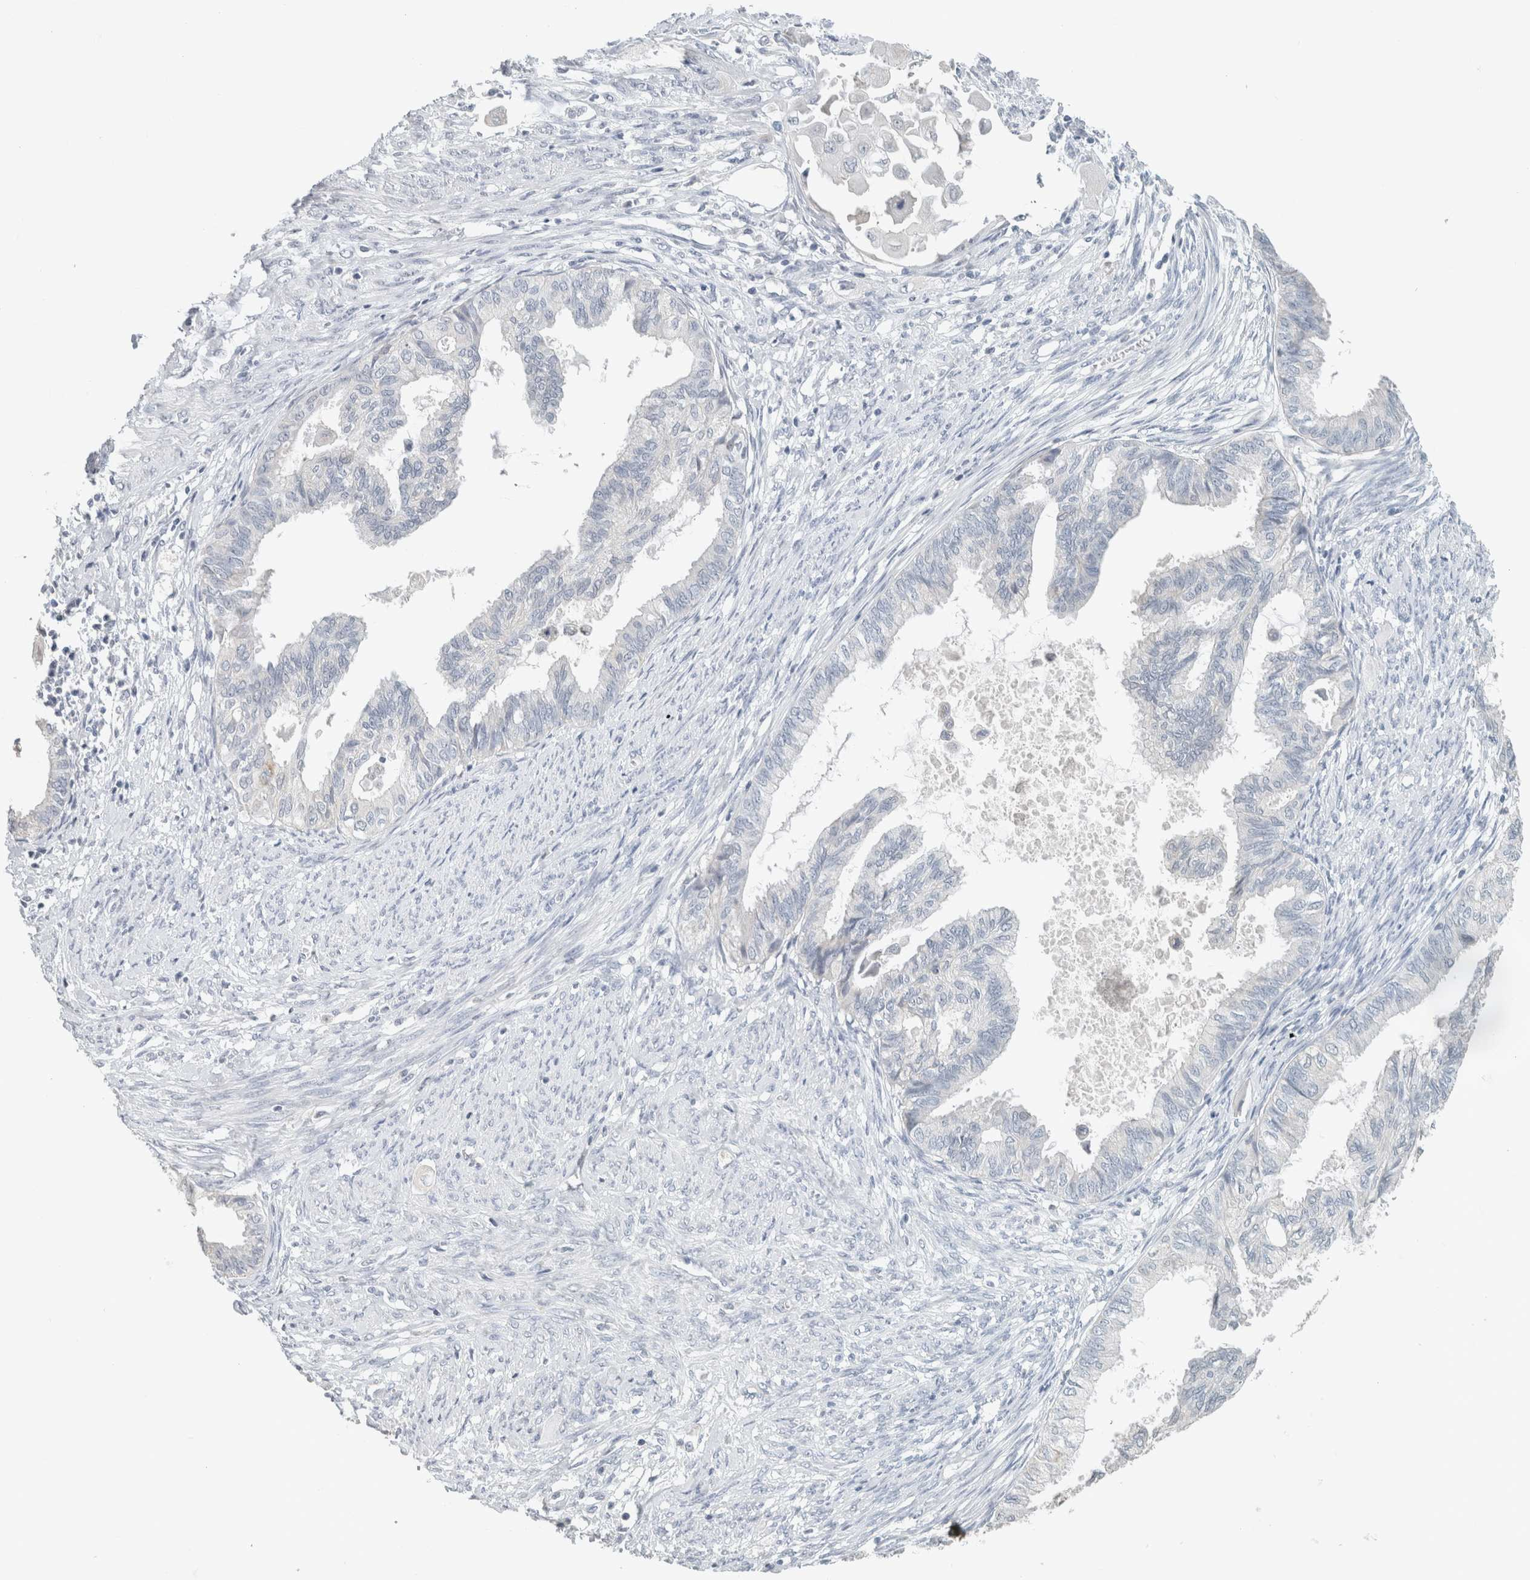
{"staining": {"intensity": "negative", "quantity": "none", "location": "none"}, "tissue": "cervical cancer", "cell_type": "Tumor cells", "image_type": "cancer", "snomed": [{"axis": "morphology", "description": "Normal tissue, NOS"}, {"axis": "morphology", "description": "Adenocarcinoma, NOS"}, {"axis": "topography", "description": "Cervix"}, {"axis": "topography", "description": "Endometrium"}], "caption": "Tumor cells are negative for protein expression in human cervical cancer (adenocarcinoma).", "gene": "CRAT", "patient": {"sex": "female", "age": 86}}